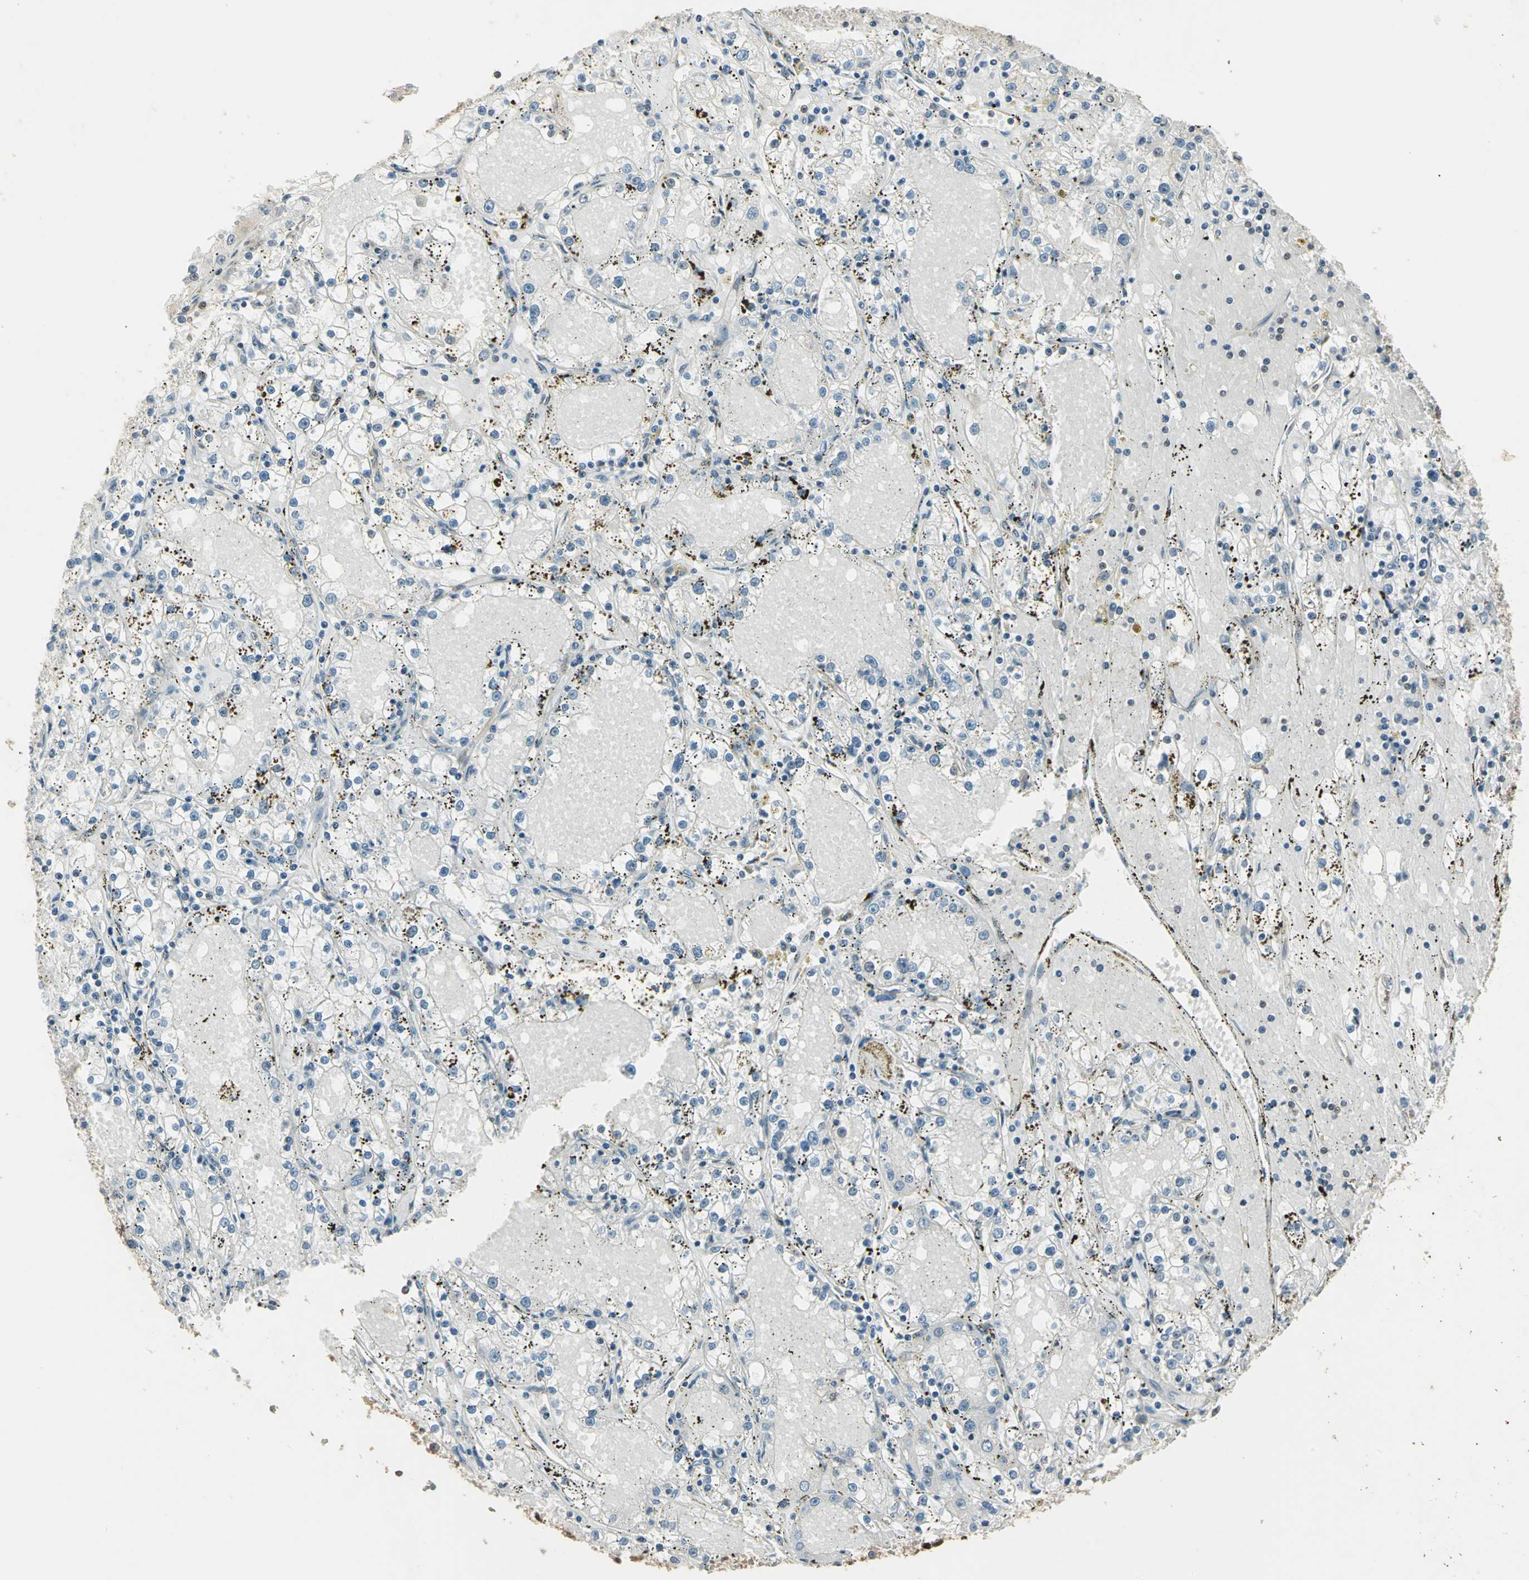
{"staining": {"intensity": "negative", "quantity": "none", "location": "none"}, "tissue": "renal cancer", "cell_type": "Tumor cells", "image_type": "cancer", "snomed": [{"axis": "morphology", "description": "Adenocarcinoma, NOS"}, {"axis": "topography", "description": "Kidney"}], "caption": "Immunohistochemistry photomicrograph of renal cancer stained for a protein (brown), which reveals no expression in tumor cells. (DAB immunohistochemistry (IHC), high magnification).", "gene": "PSMC3", "patient": {"sex": "male", "age": 56}}